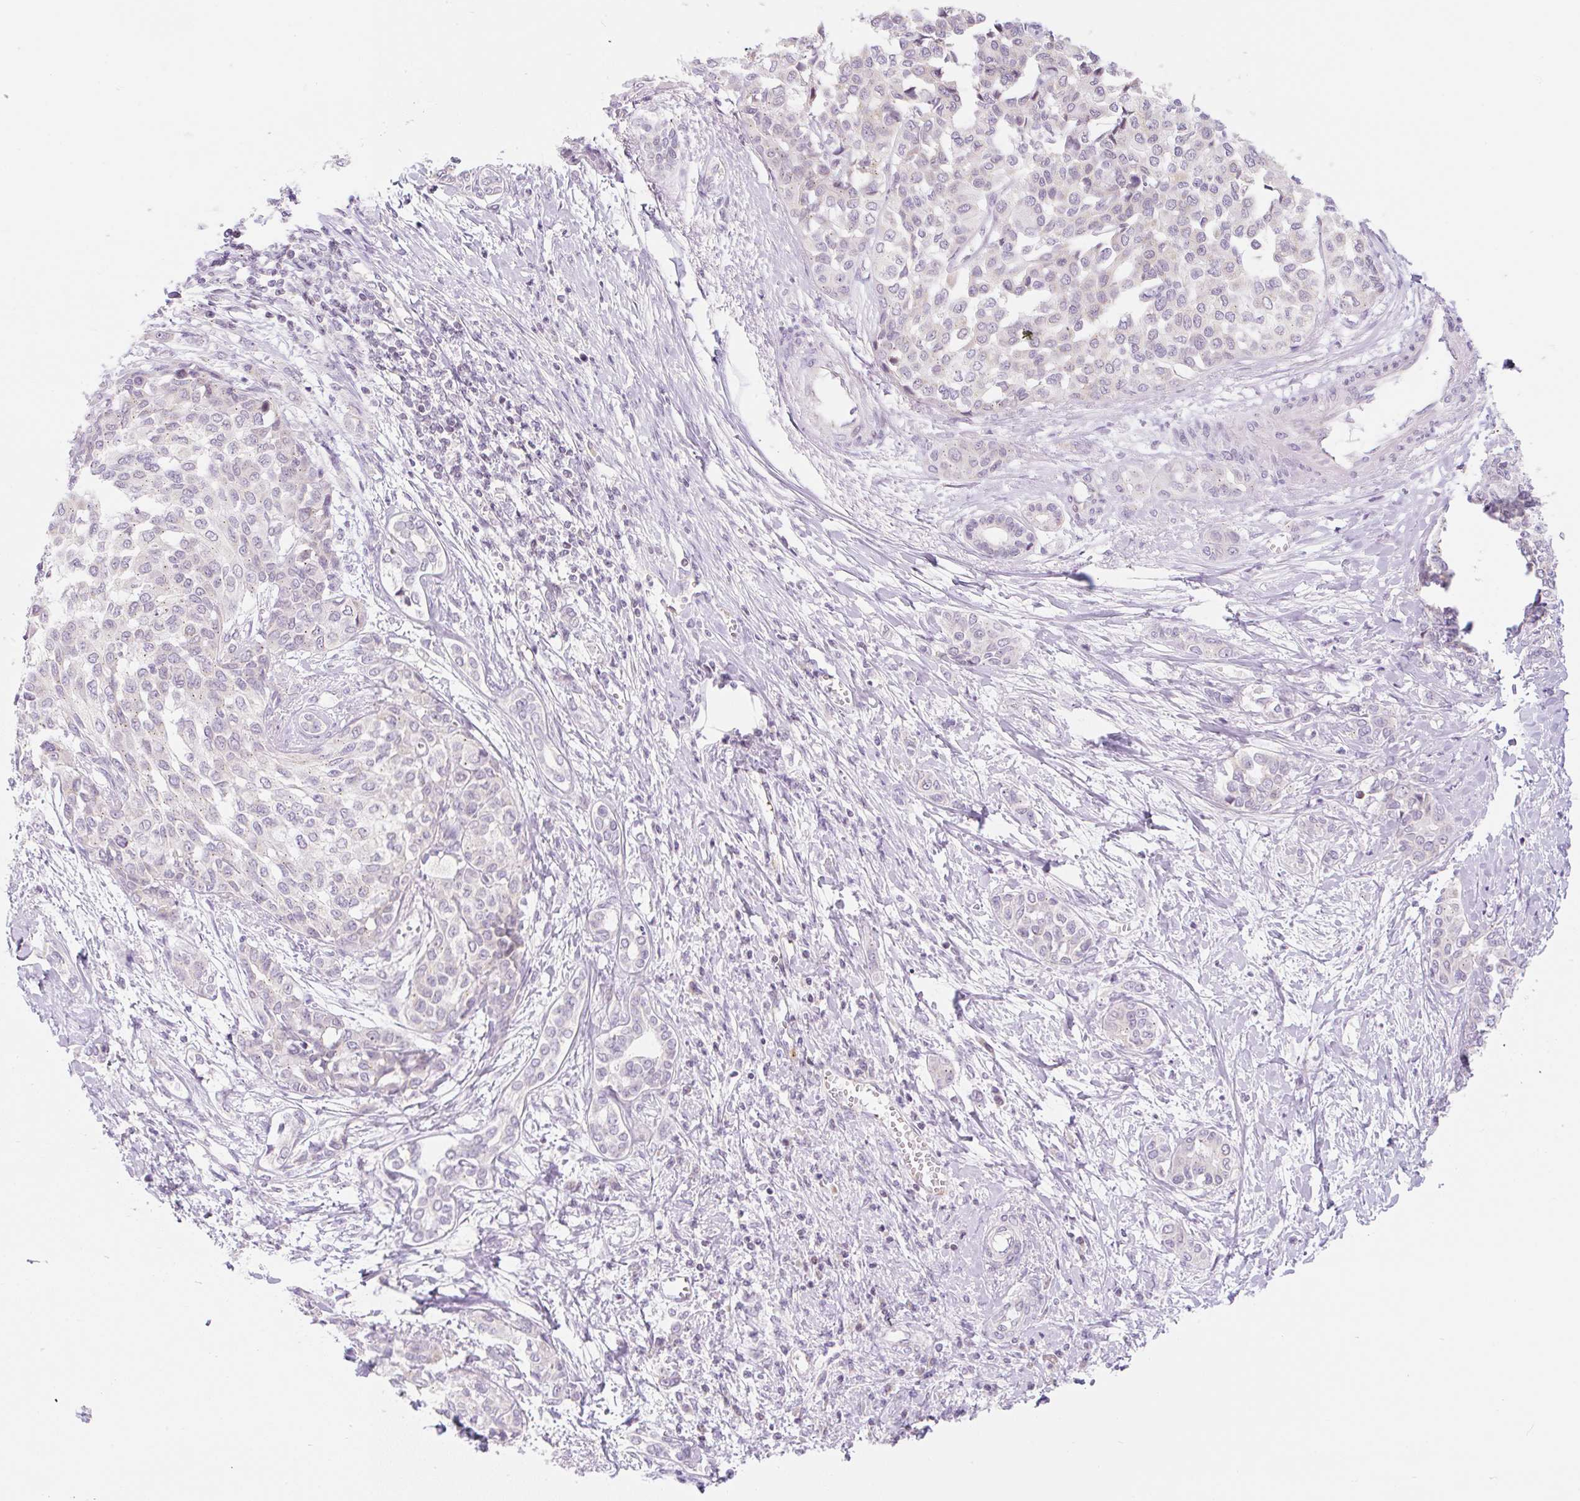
{"staining": {"intensity": "negative", "quantity": "none", "location": "none"}, "tissue": "liver cancer", "cell_type": "Tumor cells", "image_type": "cancer", "snomed": [{"axis": "morphology", "description": "Cholangiocarcinoma"}, {"axis": "topography", "description": "Liver"}], "caption": "Immunohistochemical staining of human cholangiocarcinoma (liver) reveals no significant positivity in tumor cells.", "gene": "CASKIN1", "patient": {"sex": "female", "age": 77}}